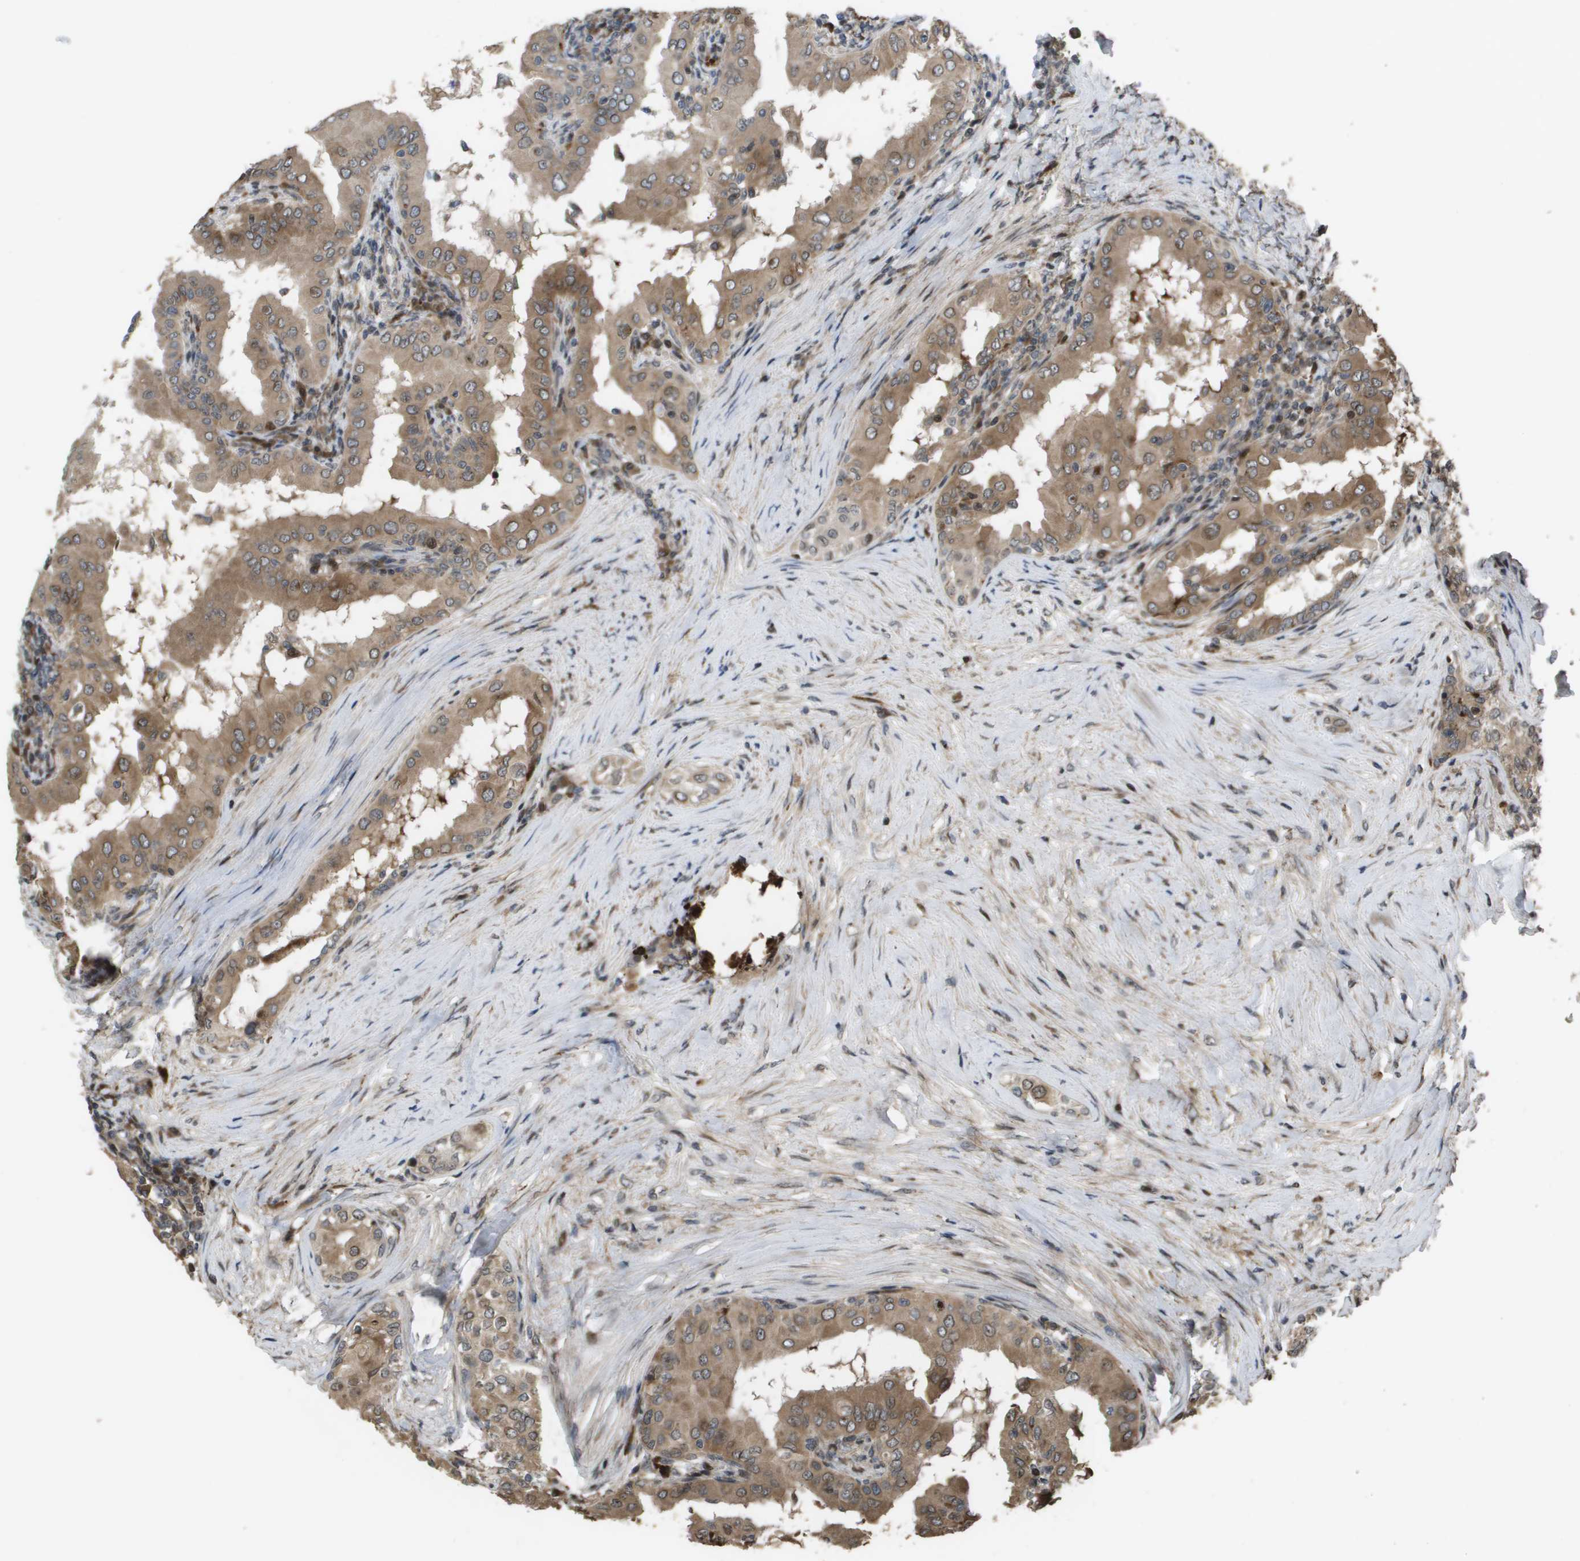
{"staining": {"intensity": "moderate", "quantity": ">75%", "location": "cytoplasmic/membranous"}, "tissue": "thyroid cancer", "cell_type": "Tumor cells", "image_type": "cancer", "snomed": [{"axis": "morphology", "description": "Papillary adenocarcinoma, NOS"}, {"axis": "topography", "description": "Thyroid gland"}], "caption": "Immunohistochemistry (IHC) histopathology image of thyroid papillary adenocarcinoma stained for a protein (brown), which displays medium levels of moderate cytoplasmic/membranous staining in approximately >75% of tumor cells.", "gene": "AXIN2", "patient": {"sex": "male", "age": 33}}